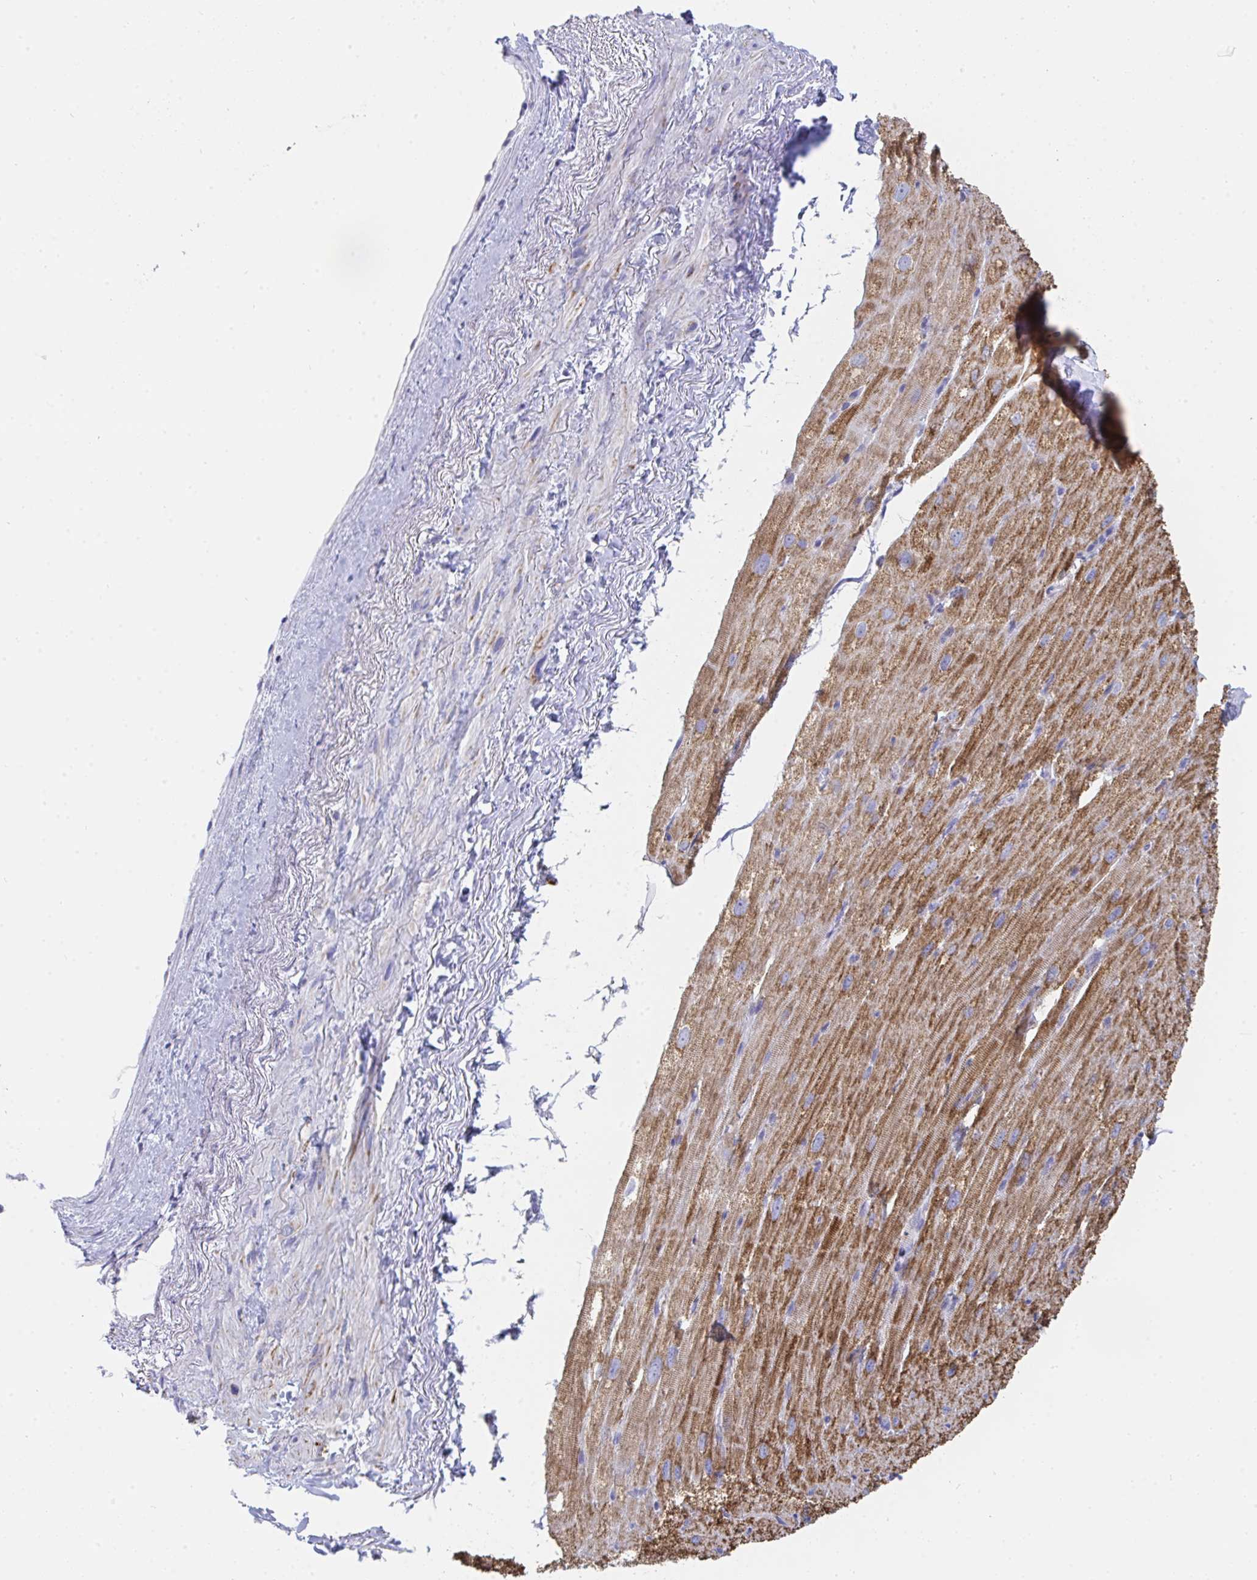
{"staining": {"intensity": "moderate", "quantity": ">75%", "location": "cytoplasmic/membranous"}, "tissue": "heart muscle", "cell_type": "Cardiomyocytes", "image_type": "normal", "snomed": [{"axis": "morphology", "description": "Normal tissue, NOS"}, {"axis": "topography", "description": "Heart"}], "caption": "Immunohistochemical staining of unremarkable human heart muscle reveals moderate cytoplasmic/membranous protein positivity in about >75% of cardiomyocytes.", "gene": "AIFM1", "patient": {"sex": "male", "age": 62}}